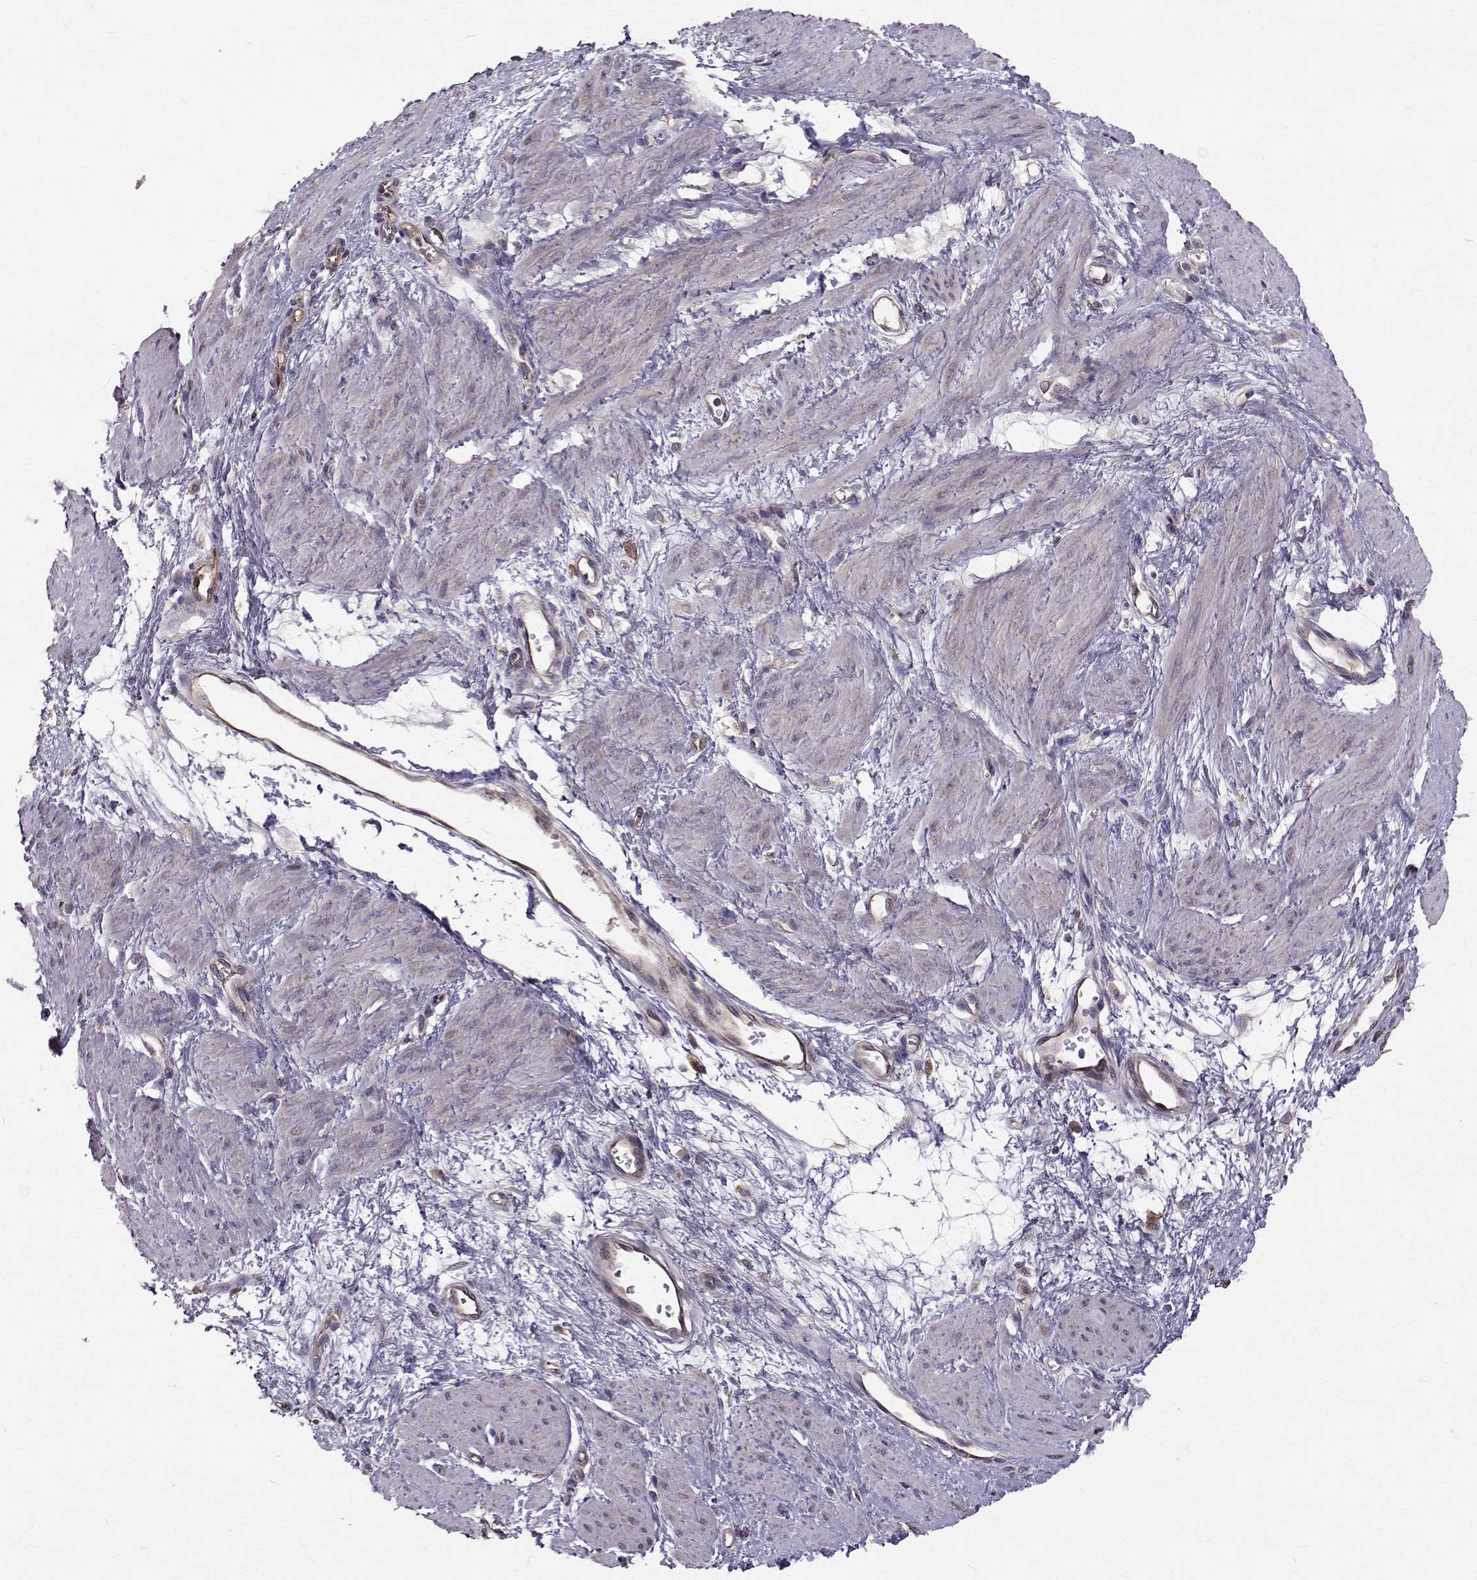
{"staining": {"intensity": "negative", "quantity": "none", "location": "none"}, "tissue": "smooth muscle", "cell_type": "Smooth muscle cells", "image_type": "normal", "snomed": [{"axis": "morphology", "description": "Normal tissue, NOS"}, {"axis": "topography", "description": "Smooth muscle"}, {"axis": "topography", "description": "Uterus"}], "caption": "The histopathology image demonstrates no significant expression in smooth muscle cells of smooth muscle. The staining was performed using DAB (3,3'-diaminobenzidine) to visualize the protein expression in brown, while the nuclei were stained in blue with hematoxylin (Magnification: 20x).", "gene": "FARSB", "patient": {"sex": "female", "age": 39}}